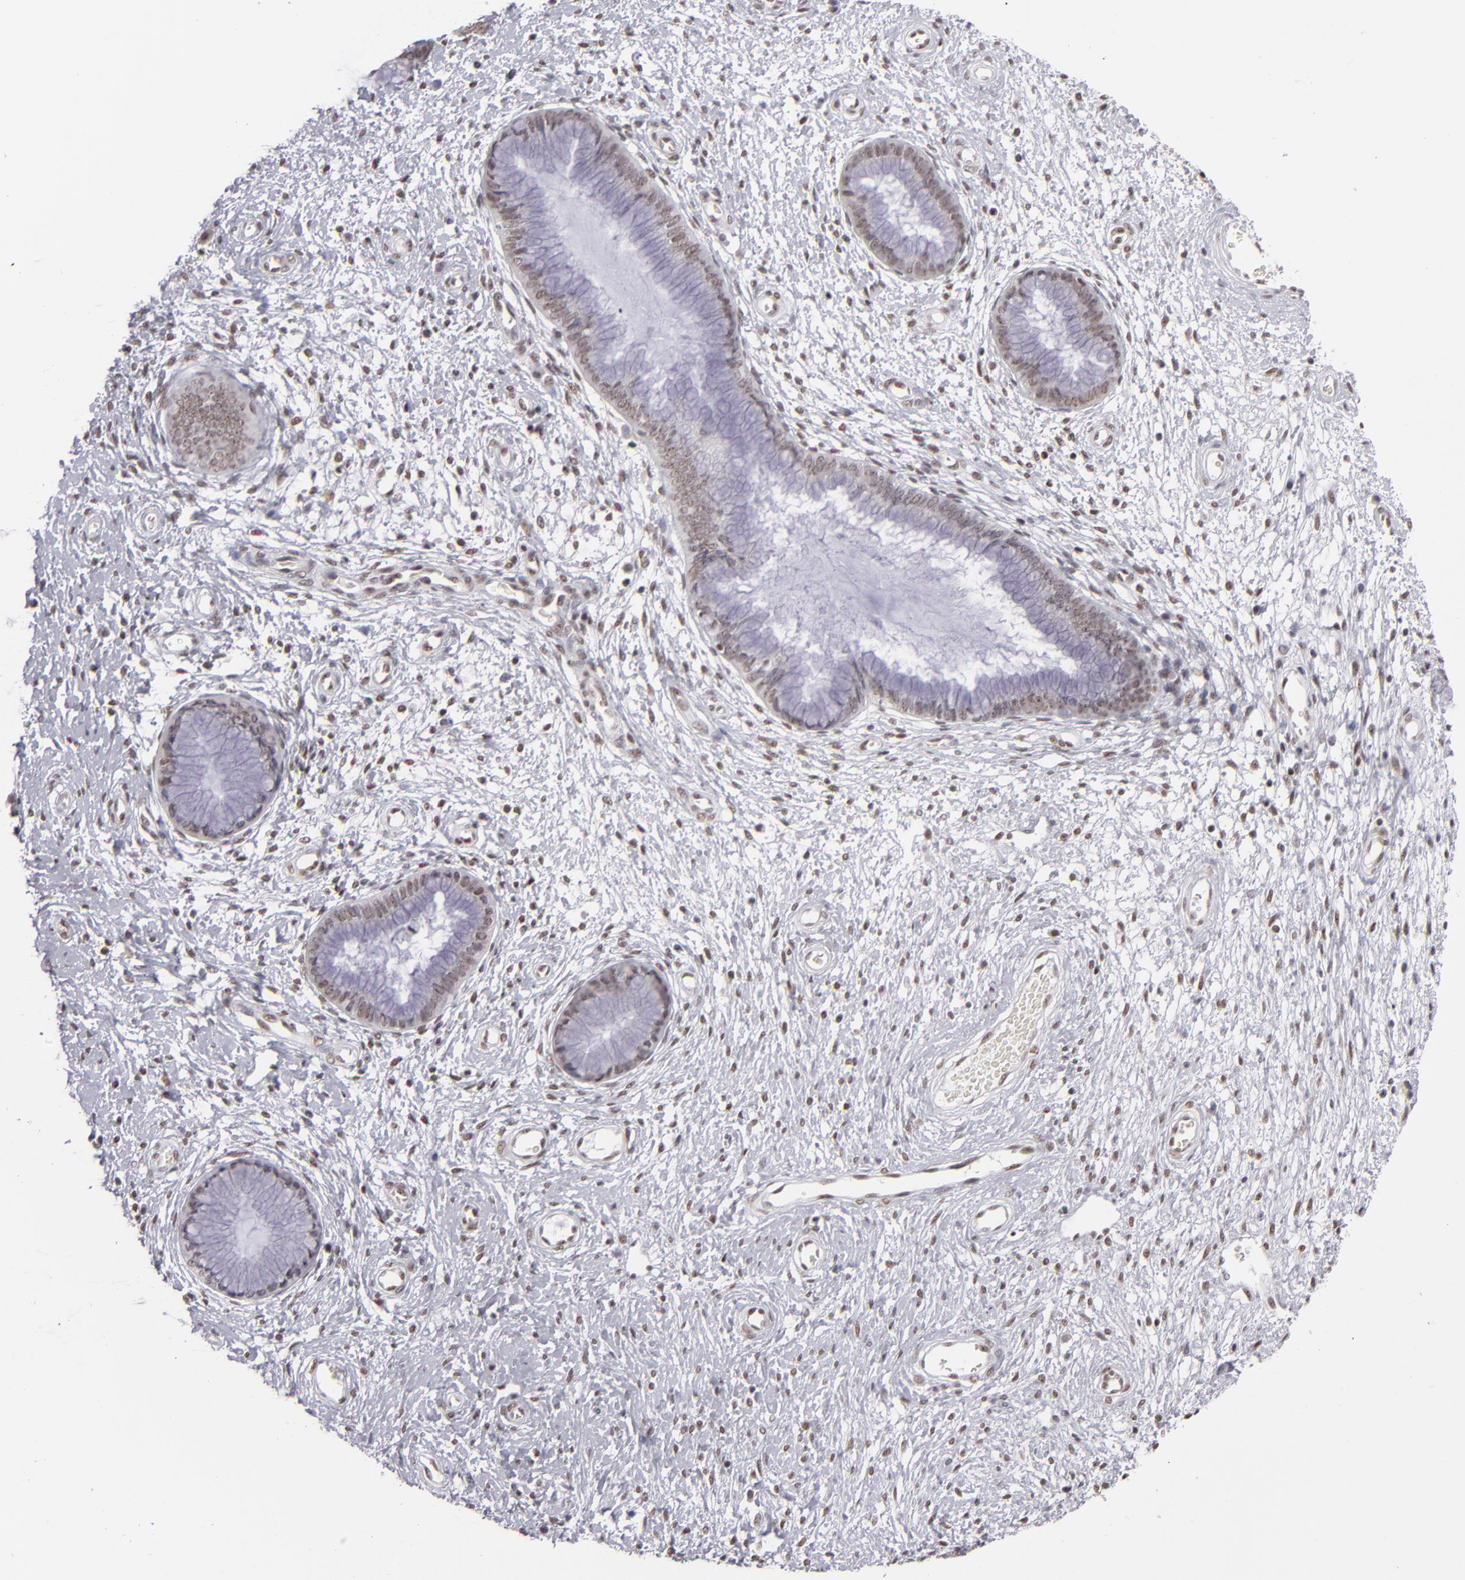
{"staining": {"intensity": "weak", "quantity": ">75%", "location": "nuclear"}, "tissue": "cervix", "cell_type": "Glandular cells", "image_type": "normal", "snomed": [{"axis": "morphology", "description": "Normal tissue, NOS"}, {"axis": "topography", "description": "Cervix"}], "caption": "Immunohistochemistry (DAB (3,3'-diaminobenzidine)) staining of normal cervix exhibits weak nuclear protein expression in about >75% of glandular cells.", "gene": "DAXX", "patient": {"sex": "female", "age": 55}}